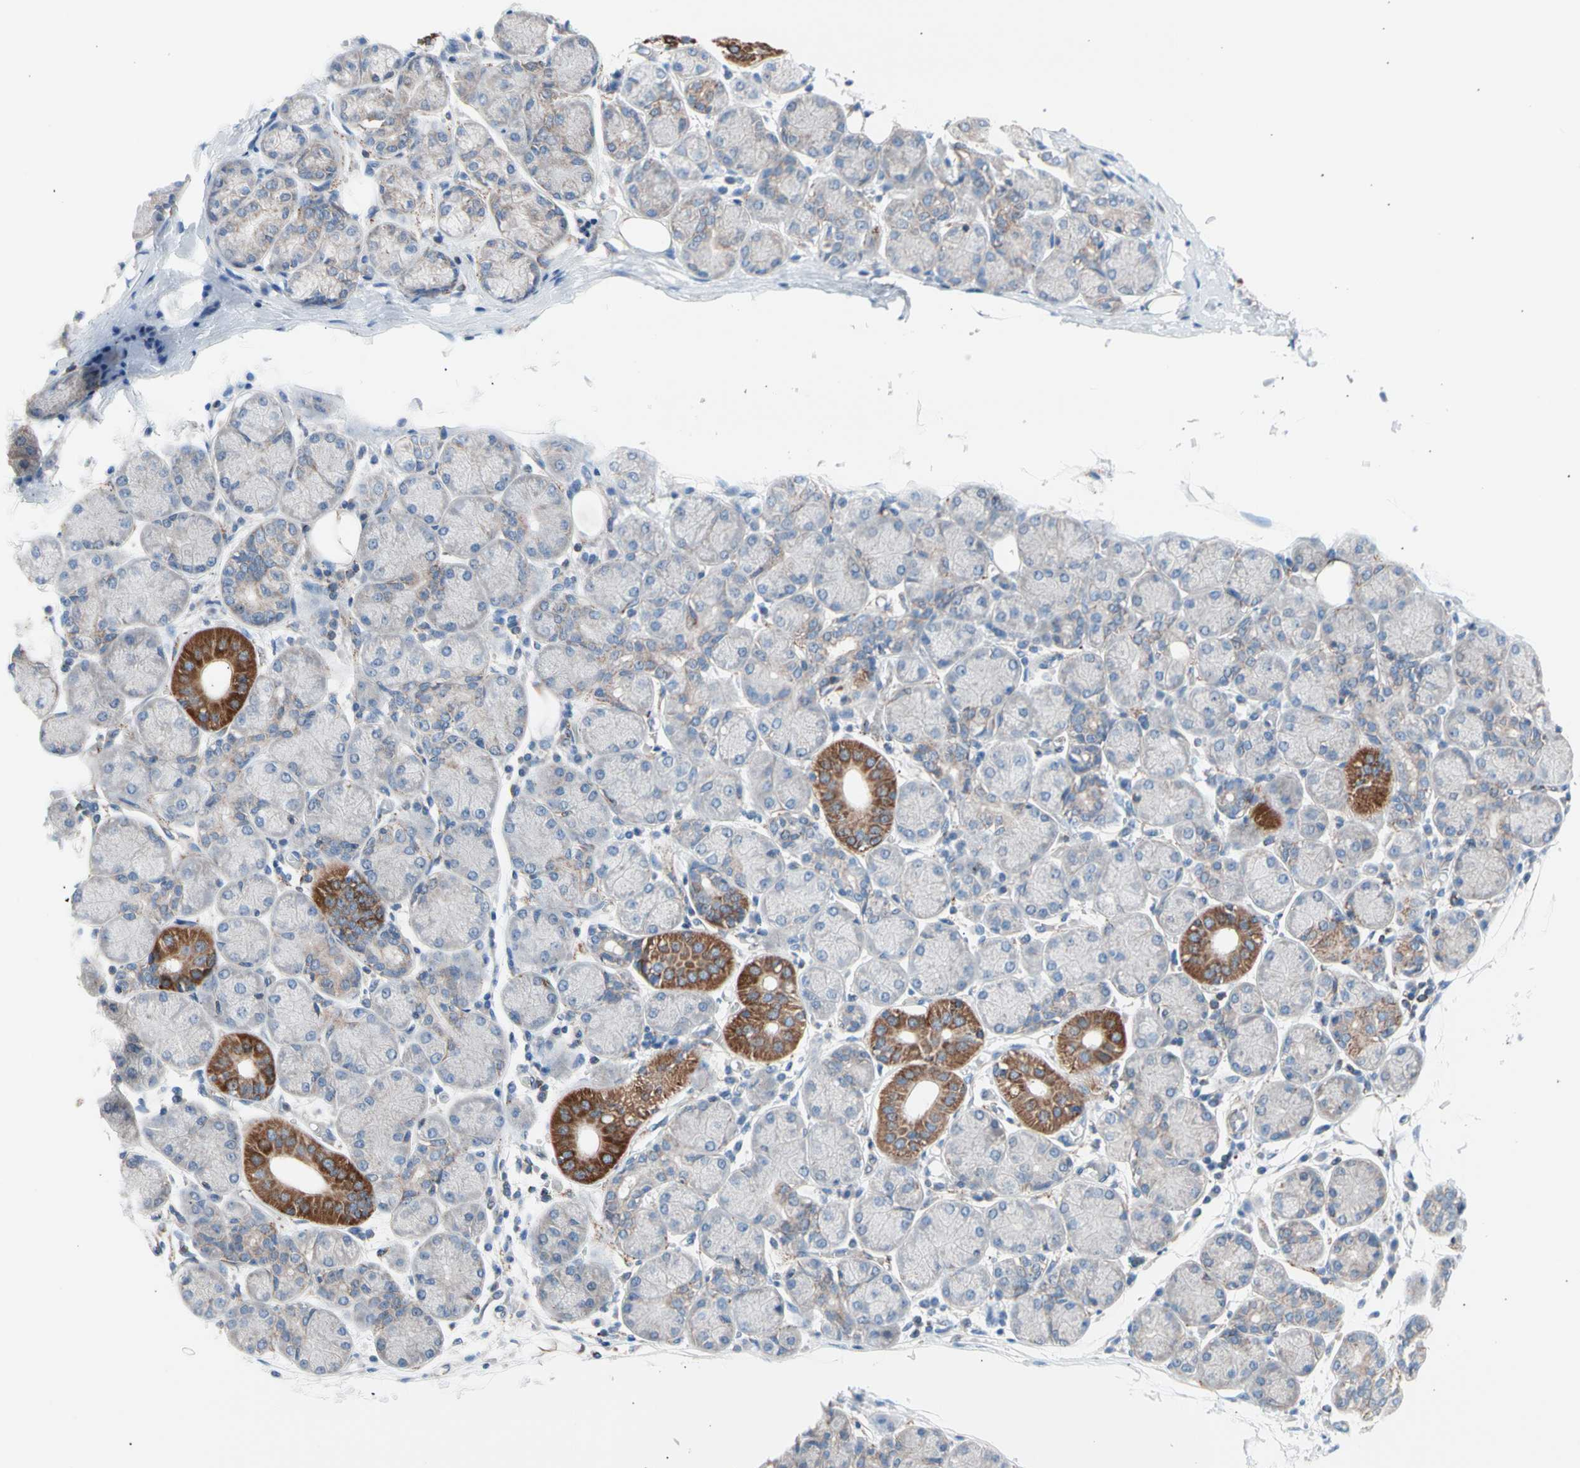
{"staining": {"intensity": "strong", "quantity": "<25%", "location": "cytoplasmic/membranous"}, "tissue": "salivary gland", "cell_type": "Glandular cells", "image_type": "normal", "snomed": [{"axis": "morphology", "description": "Normal tissue, NOS"}, {"axis": "topography", "description": "Salivary gland"}], "caption": "IHC (DAB (3,3'-diaminobenzidine)) staining of unremarkable human salivary gland reveals strong cytoplasmic/membranous protein expression in about <25% of glandular cells. Nuclei are stained in blue.", "gene": "HK1", "patient": {"sex": "female", "age": 24}}